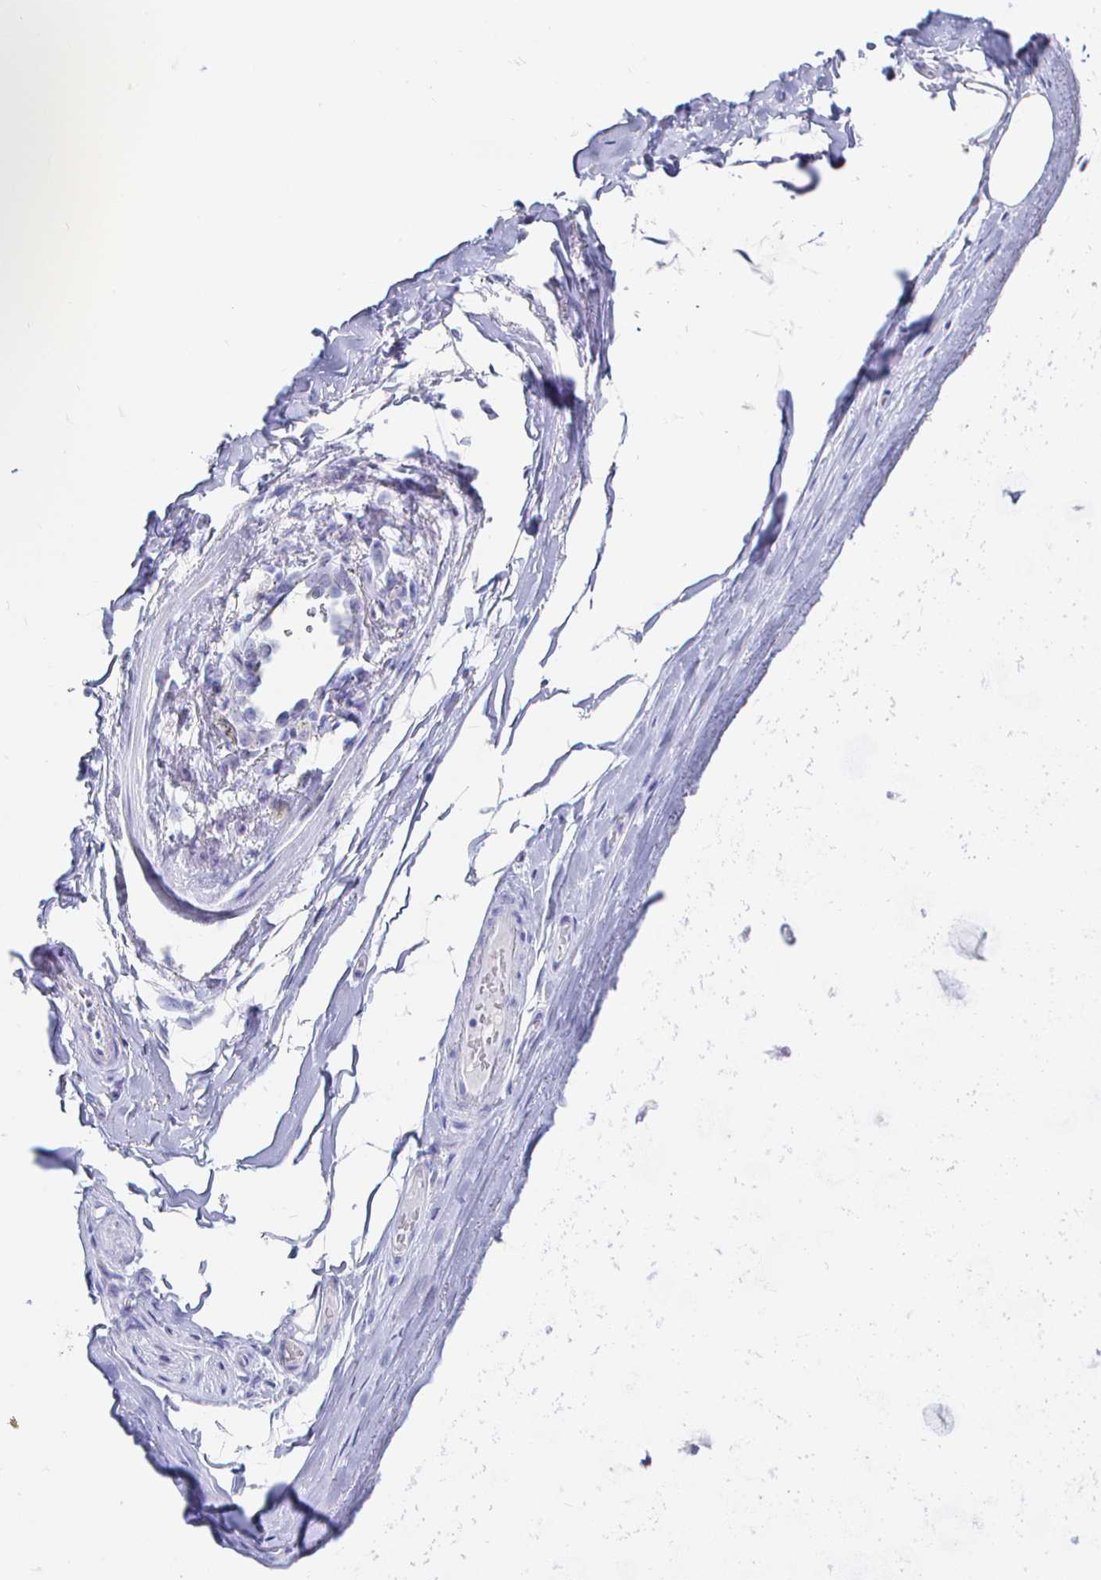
{"staining": {"intensity": "negative", "quantity": "none", "location": "none"}, "tissue": "adipose tissue", "cell_type": "Adipocytes", "image_type": "normal", "snomed": [{"axis": "morphology", "description": "Normal tissue, NOS"}, {"axis": "topography", "description": "Cartilage tissue"}, {"axis": "topography", "description": "Bronchus"}], "caption": "The immunohistochemistry (IHC) micrograph has no significant positivity in adipocytes of adipose tissue. (Brightfield microscopy of DAB immunohistochemistry (IHC) at high magnification).", "gene": "CLCA1", "patient": {"sex": "male", "age": 64}}